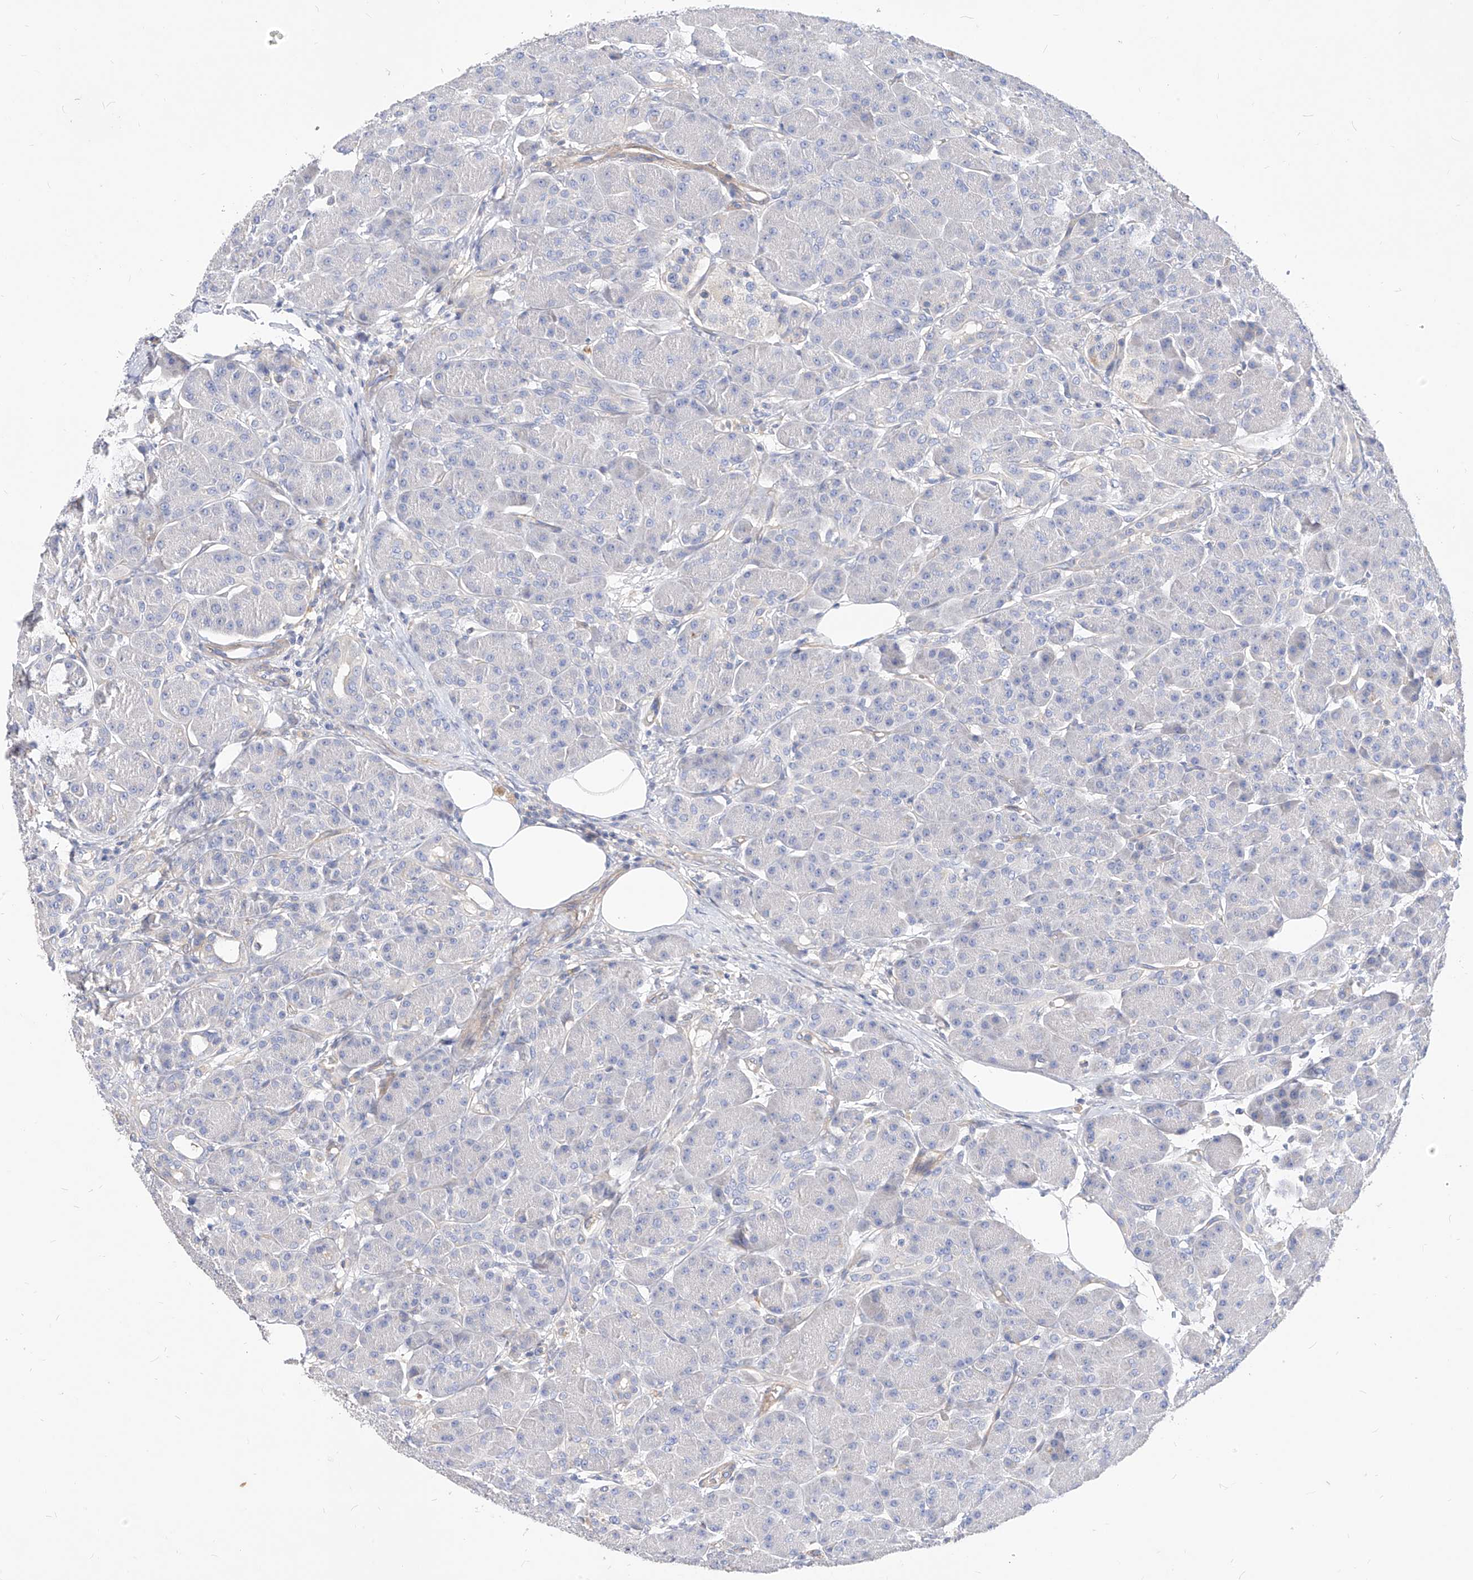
{"staining": {"intensity": "negative", "quantity": "none", "location": "none"}, "tissue": "pancreas", "cell_type": "Exocrine glandular cells", "image_type": "normal", "snomed": [{"axis": "morphology", "description": "Normal tissue, NOS"}, {"axis": "topography", "description": "Pancreas"}], "caption": "Immunohistochemistry (IHC) photomicrograph of benign pancreas: pancreas stained with DAB (3,3'-diaminobenzidine) shows no significant protein expression in exocrine glandular cells.", "gene": "SCGB2A1", "patient": {"sex": "male", "age": 63}}